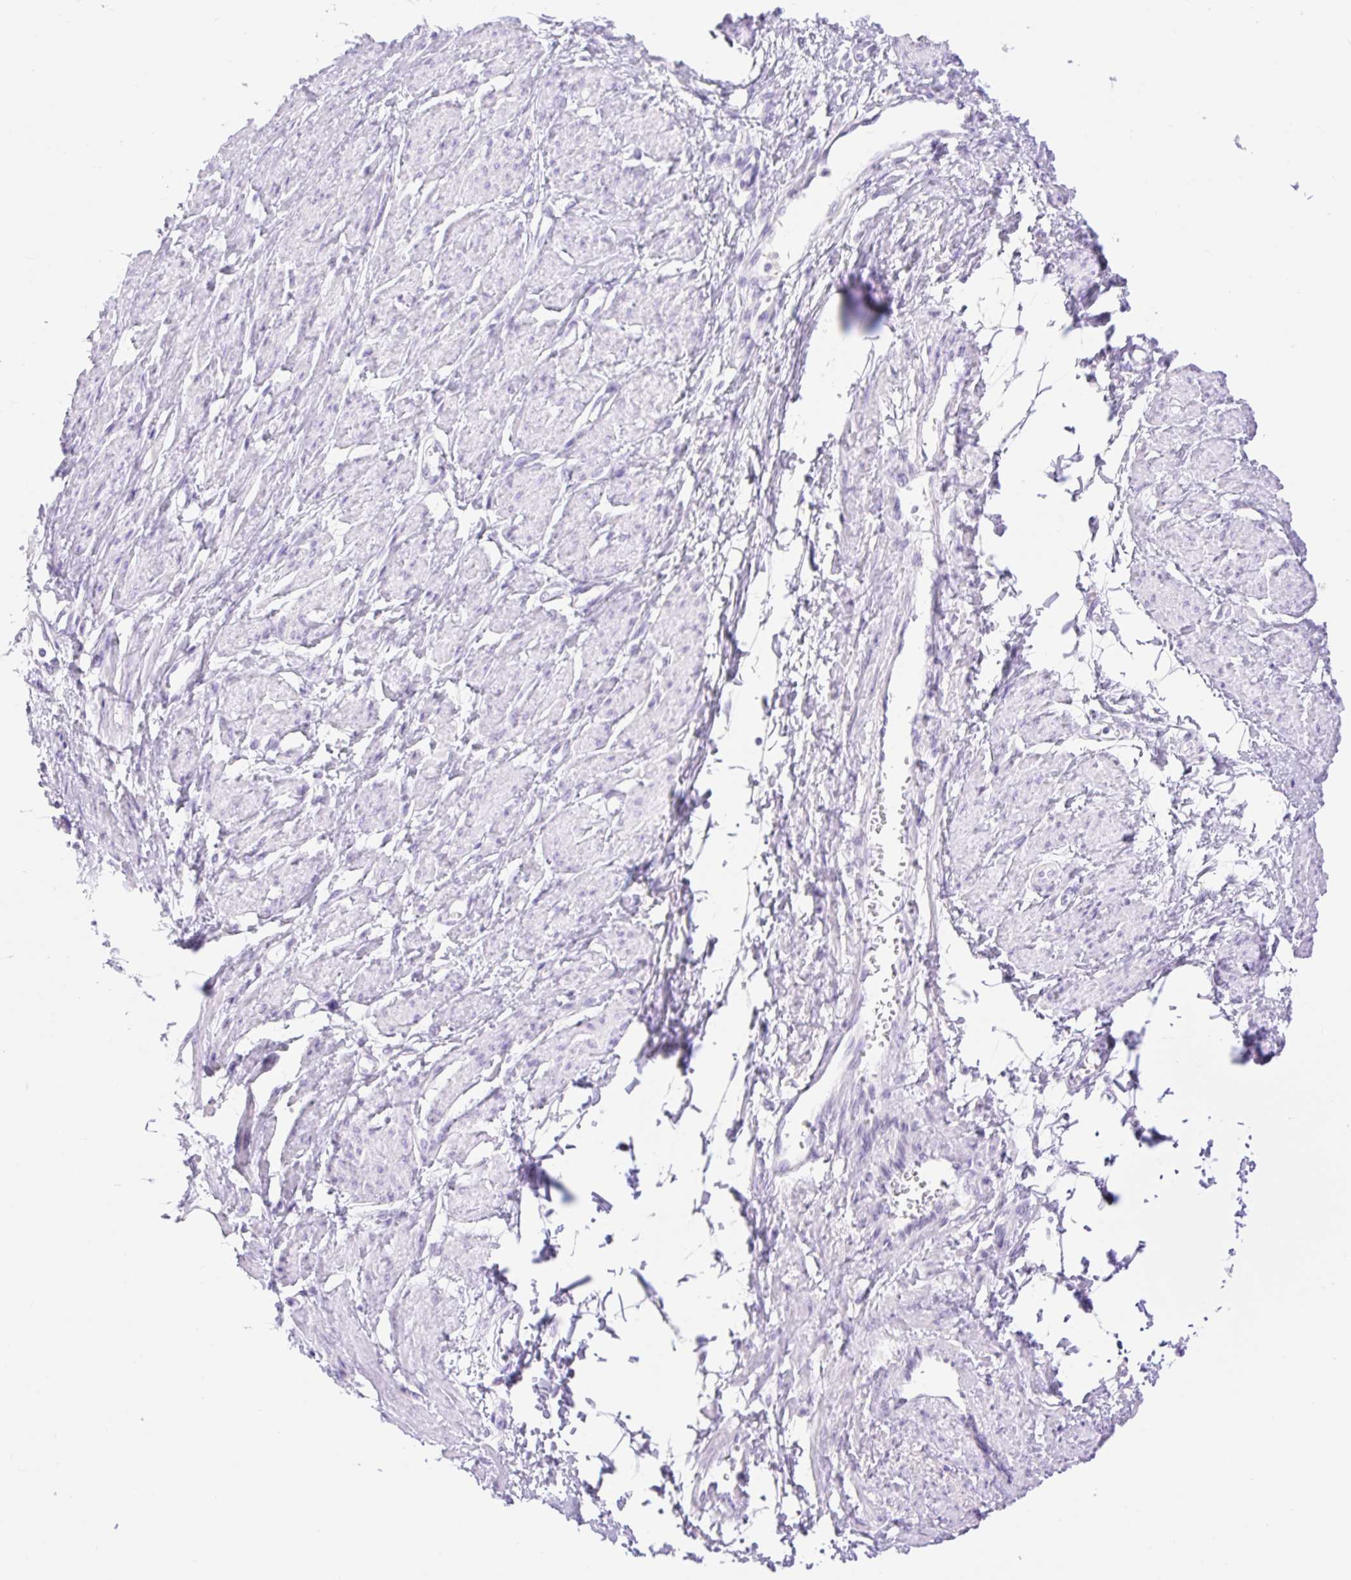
{"staining": {"intensity": "negative", "quantity": "none", "location": "none"}, "tissue": "smooth muscle", "cell_type": "Smooth muscle cells", "image_type": "normal", "snomed": [{"axis": "morphology", "description": "Normal tissue, NOS"}, {"axis": "topography", "description": "Smooth muscle"}, {"axis": "topography", "description": "Uterus"}], "caption": "Photomicrograph shows no protein staining in smooth muscle cells of unremarkable smooth muscle. The staining was performed using DAB (3,3'-diaminobenzidine) to visualize the protein expression in brown, while the nuclei were stained in blue with hematoxylin (Magnification: 20x).", "gene": "SLC25A40", "patient": {"sex": "female", "age": 39}}